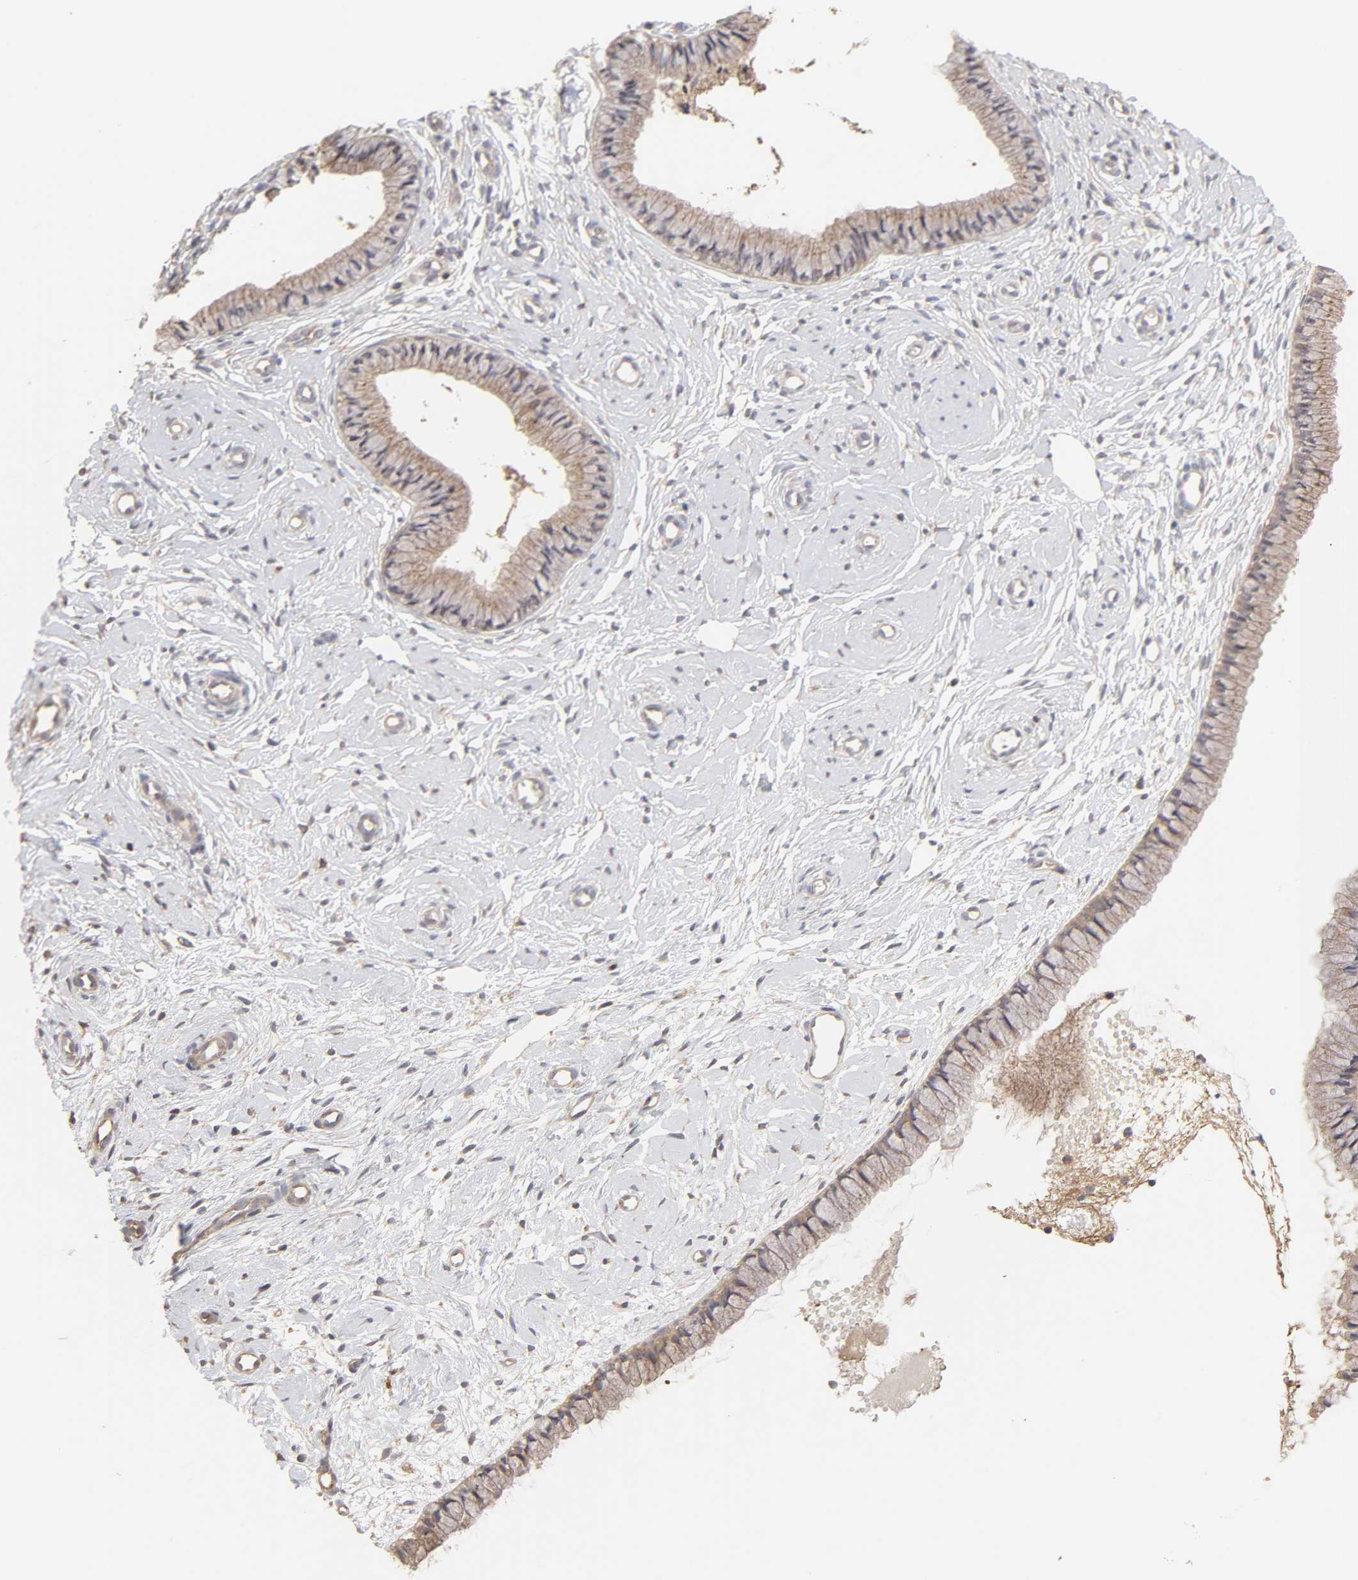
{"staining": {"intensity": "weak", "quantity": ">75%", "location": "cytoplasmic/membranous"}, "tissue": "cervix", "cell_type": "Glandular cells", "image_type": "normal", "snomed": [{"axis": "morphology", "description": "Normal tissue, NOS"}, {"axis": "topography", "description": "Cervix"}], "caption": "This photomicrograph reveals immunohistochemistry (IHC) staining of benign cervix, with low weak cytoplasmic/membranous staining in approximately >75% of glandular cells.", "gene": "AP1G2", "patient": {"sex": "female", "age": 46}}